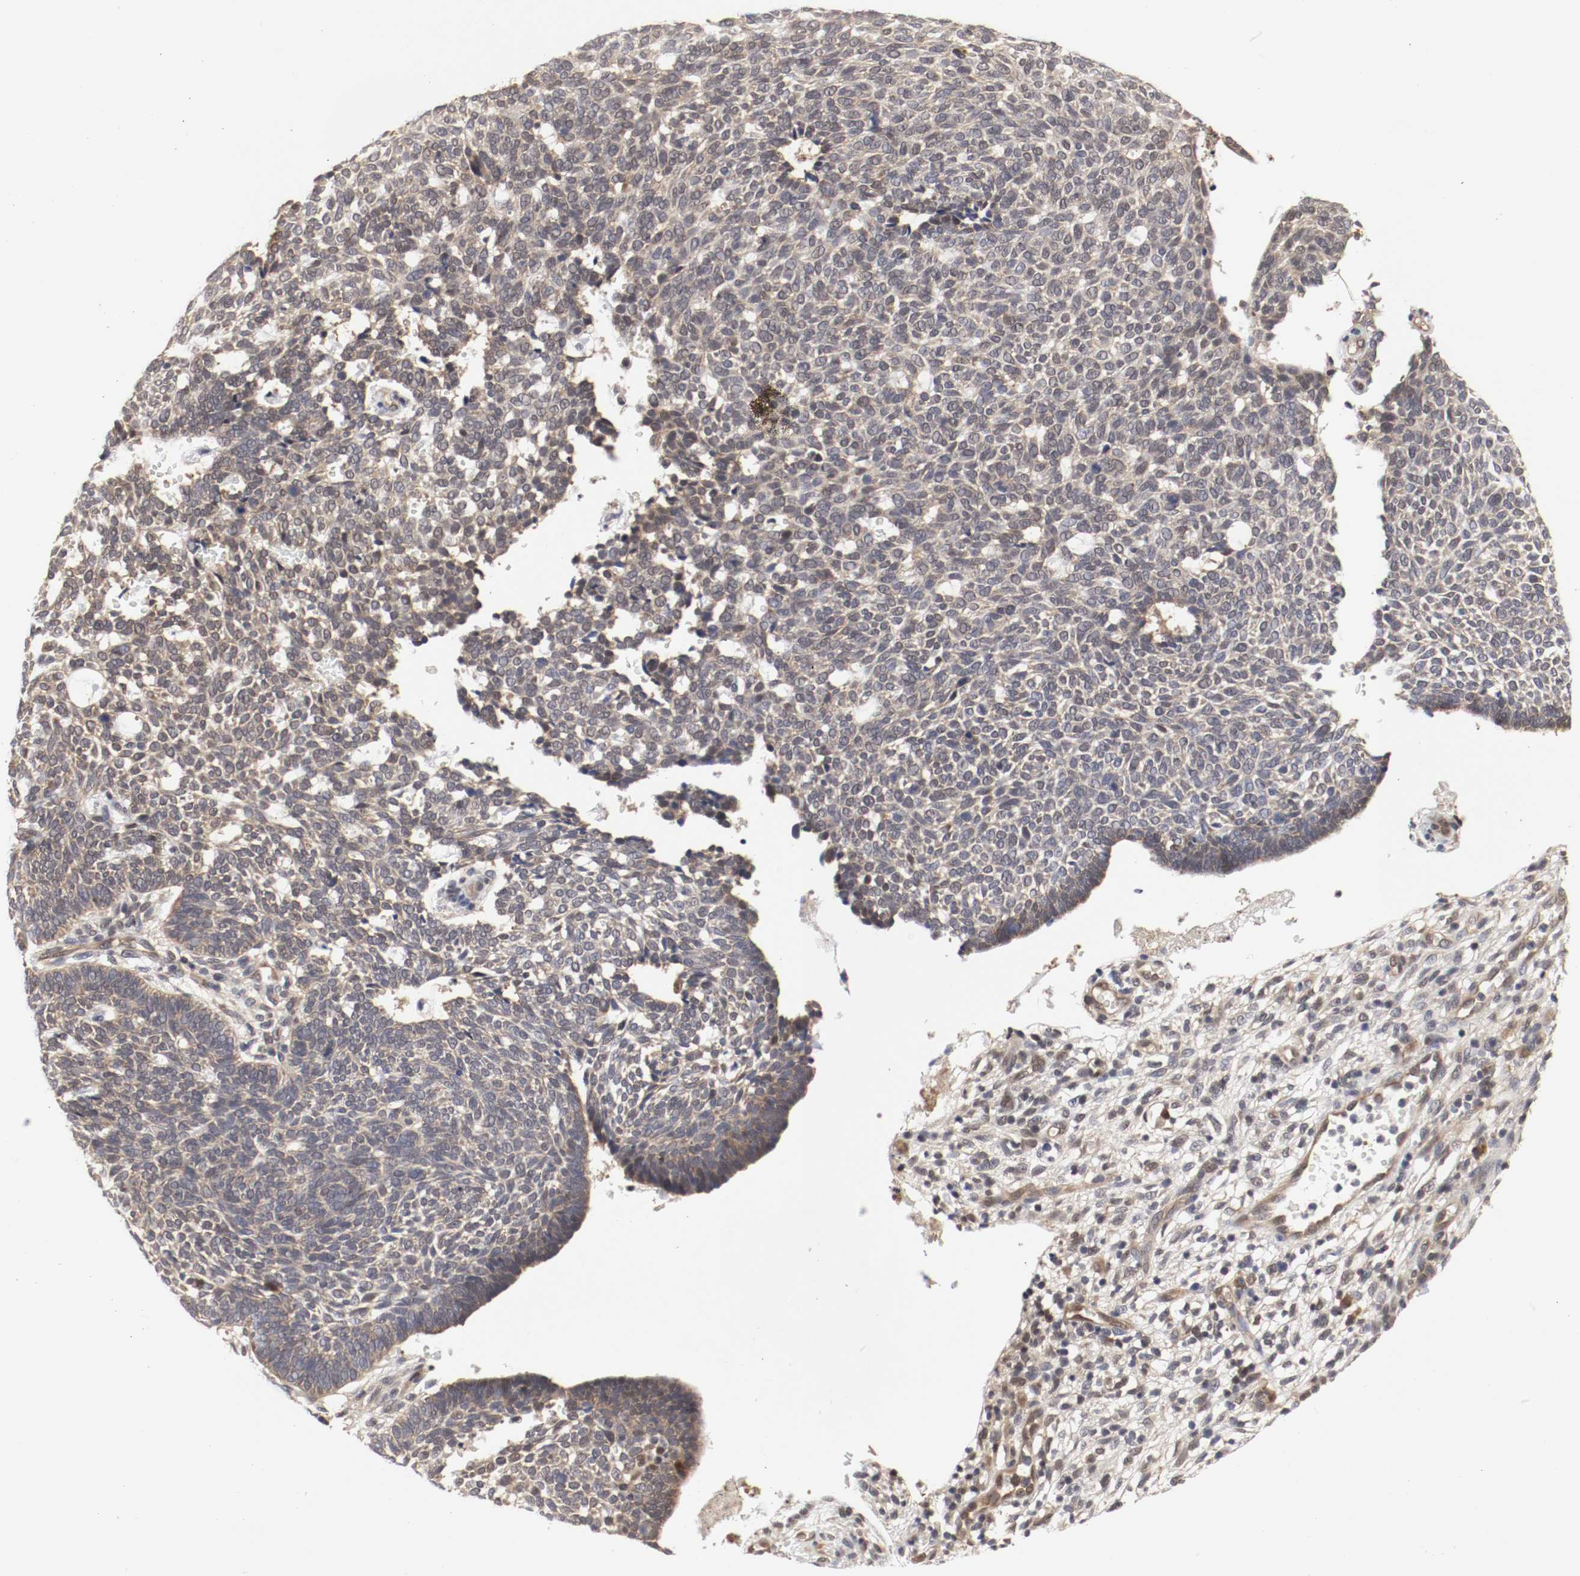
{"staining": {"intensity": "weak", "quantity": ">75%", "location": "cytoplasmic/membranous"}, "tissue": "skin cancer", "cell_type": "Tumor cells", "image_type": "cancer", "snomed": [{"axis": "morphology", "description": "Normal tissue, NOS"}, {"axis": "morphology", "description": "Basal cell carcinoma"}, {"axis": "topography", "description": "Skin"}], "caption": "Tumor cells display weak cytoplasmic/membranous expression in about >75% of cells in skin cancer.", "gene": "AFG3L2", "patient": {"sex": "male", "age": 87}}